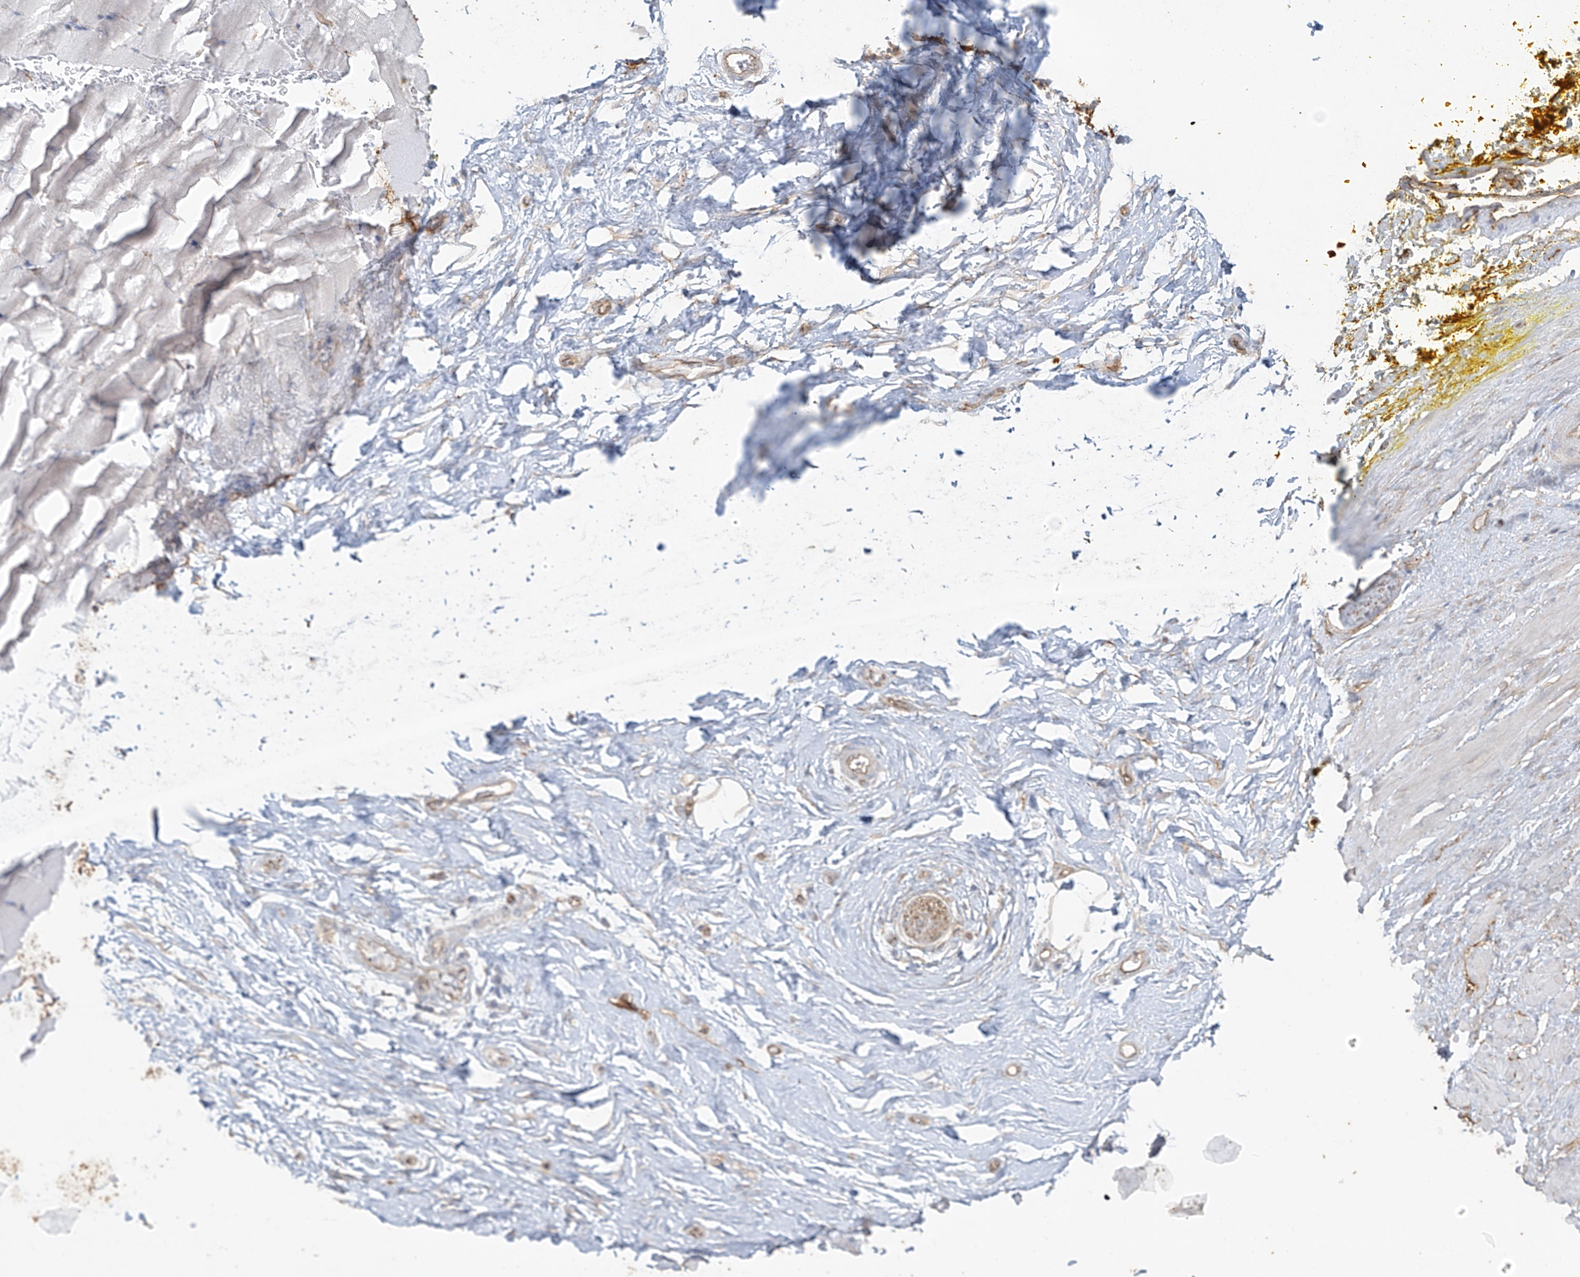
{"staining": {"intensity": "weak", "quantity": ">75%", "location": "cytoplasmic/membranous"}, "tissue": "adipose tissue", "cell_type": "Adipocytes", "image_type": "normal", "snomed": [{"axis": "morphology", "description": "Normal tissue, NOS"}, {"axis": "morphology", "description": "Adenocarcinoma, NOS"}, {"axis": "topography", "description": "Pancreas"}, {"axis": "topography", "description": "Peripheral nerve tissue"}], "caption": "DAB (3,3'-diaminobenzidine) immunohistochemical staining of unremarkable human adipose tissue shows weak cytoplasmic/membranous protein expression in approximately >75% of adipocytes.", "gene": "TUBE1", "patient": {"sex": "male", "age": 59}}